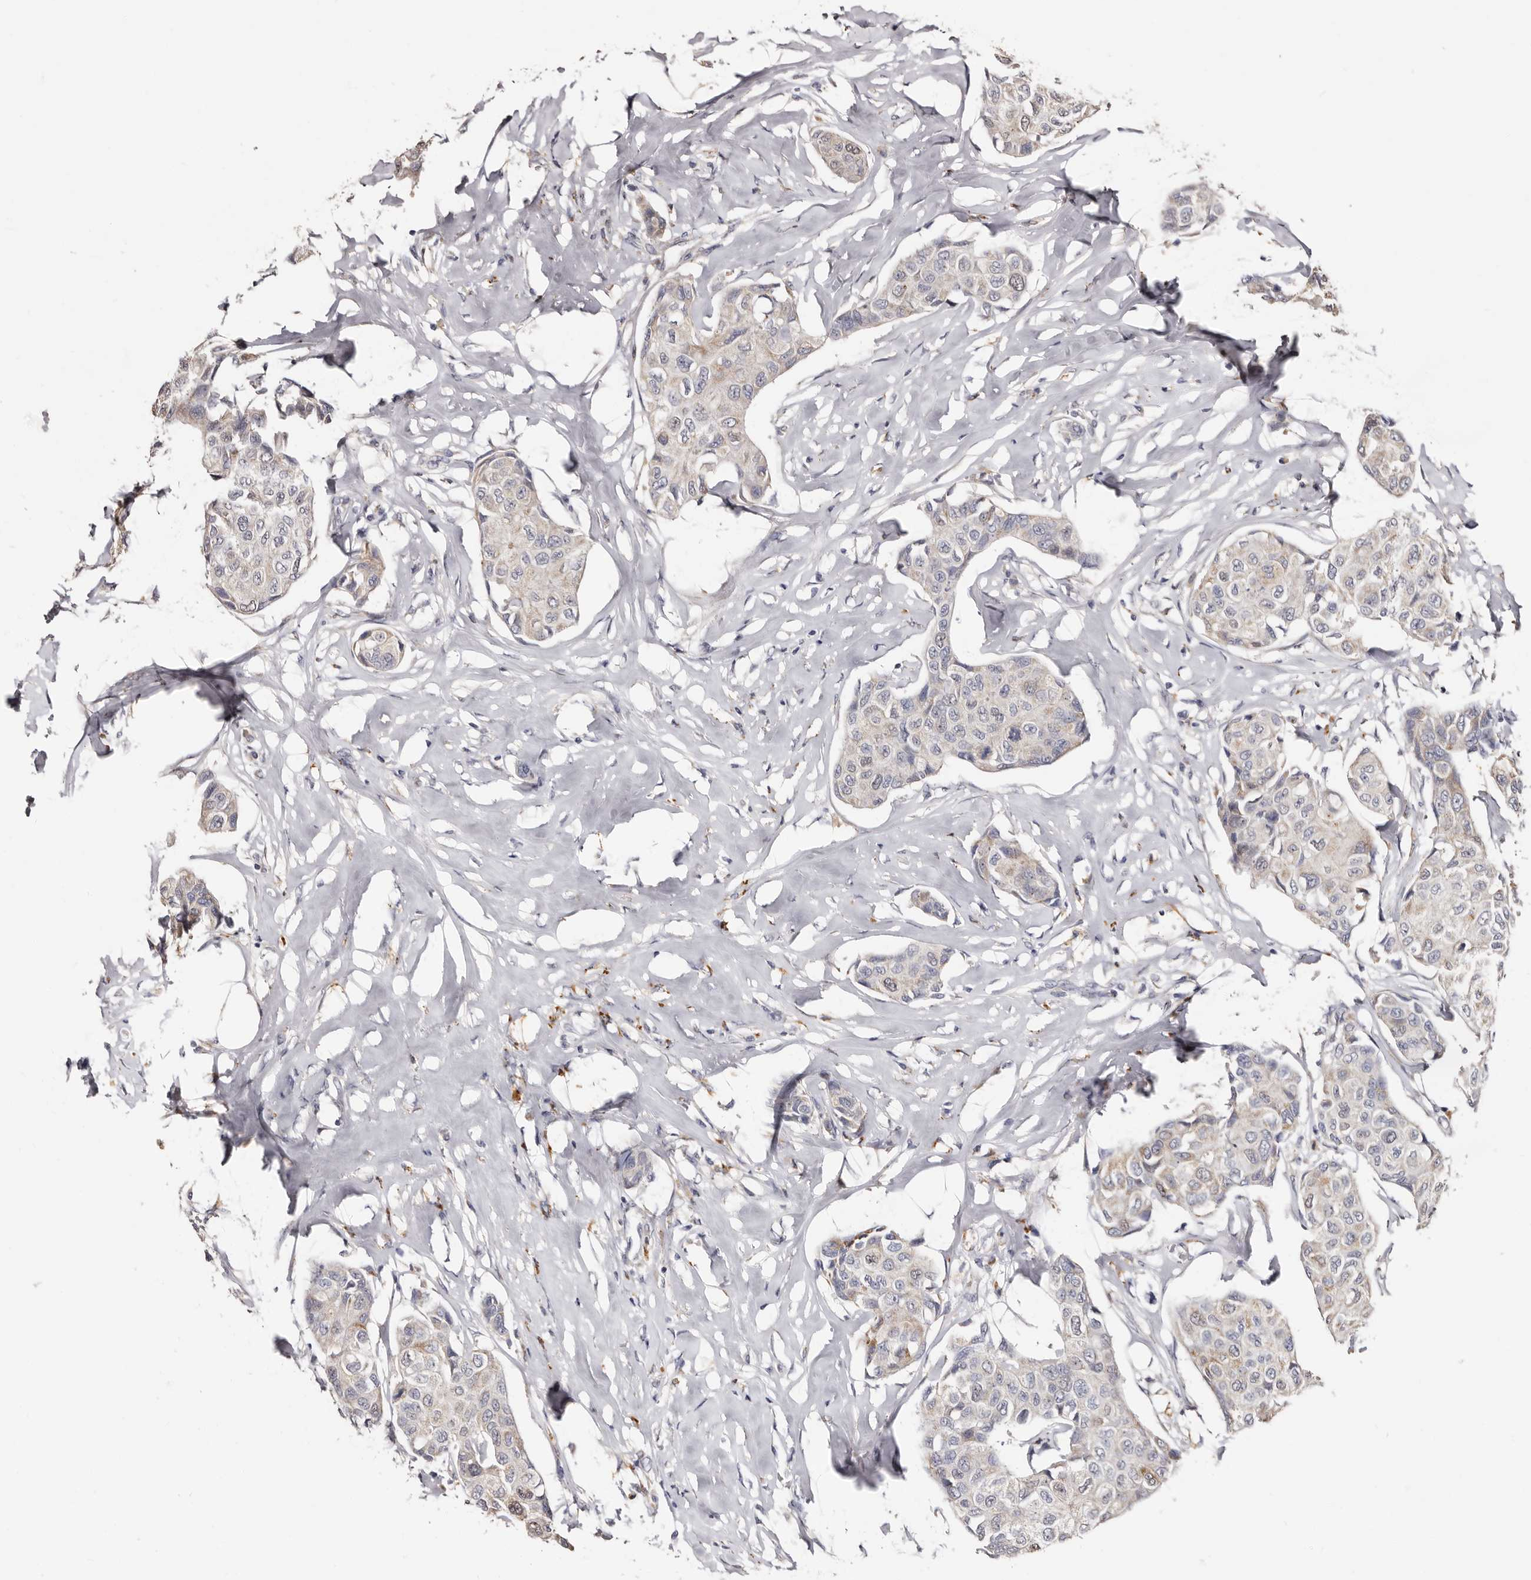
{"staining": {"intensity": "negative", "quantity": "none", "location": "none"}, "tissue": "breast cancer", "cell_type": "Tumor cells", "image_type": "cancer", "snomed": [{"axis": "morphology", "description": "Duct carcinoma"}, {"axis": "topography", "description": "Breast"}], "caption": "A photomicrograph of human breast cancer (intraductal carcinoma) is negative for staining in tumor cells.", "gene": "PTAFR", "patient": {"sex": "female", "age": 80}}